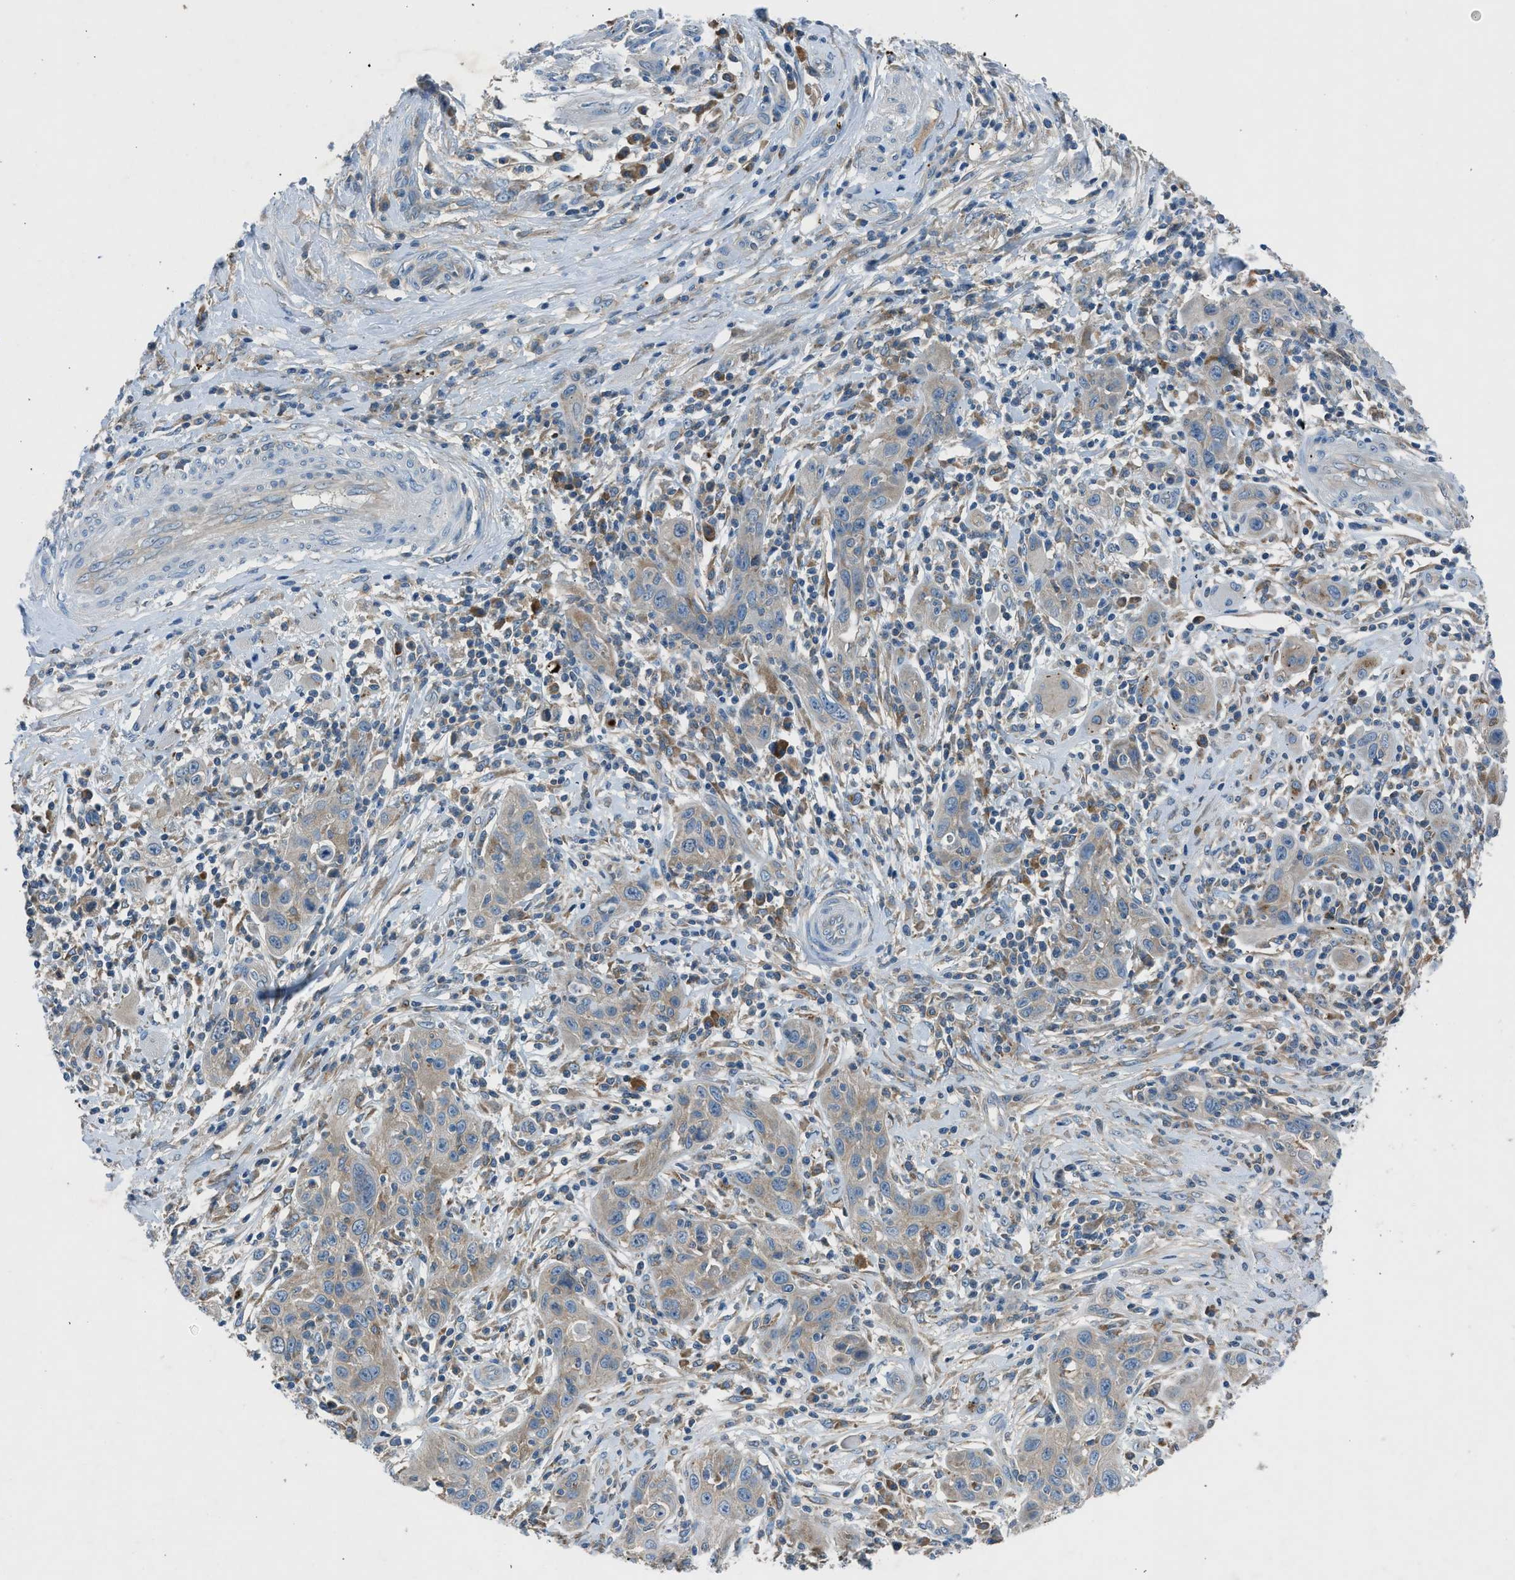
{"staining": {"intensity": "weak", "quantity": "<25%", "location": "cytoplasmic/membranous"}, "tissue": "skin cancer", "cell_type": "Tumor cells", "image_type": "cancer", "snomed": [{"axis": "morphology", "description": "Squamous cell carcinoma, NOS"}, {"axis": "topography", "description": "Skin"}], "caption": "Micrograph shows no significant protein staining in tumor cells of skin cancer.", "gene": "BMP1", "patient": {"sex": "female", "age": 88}}